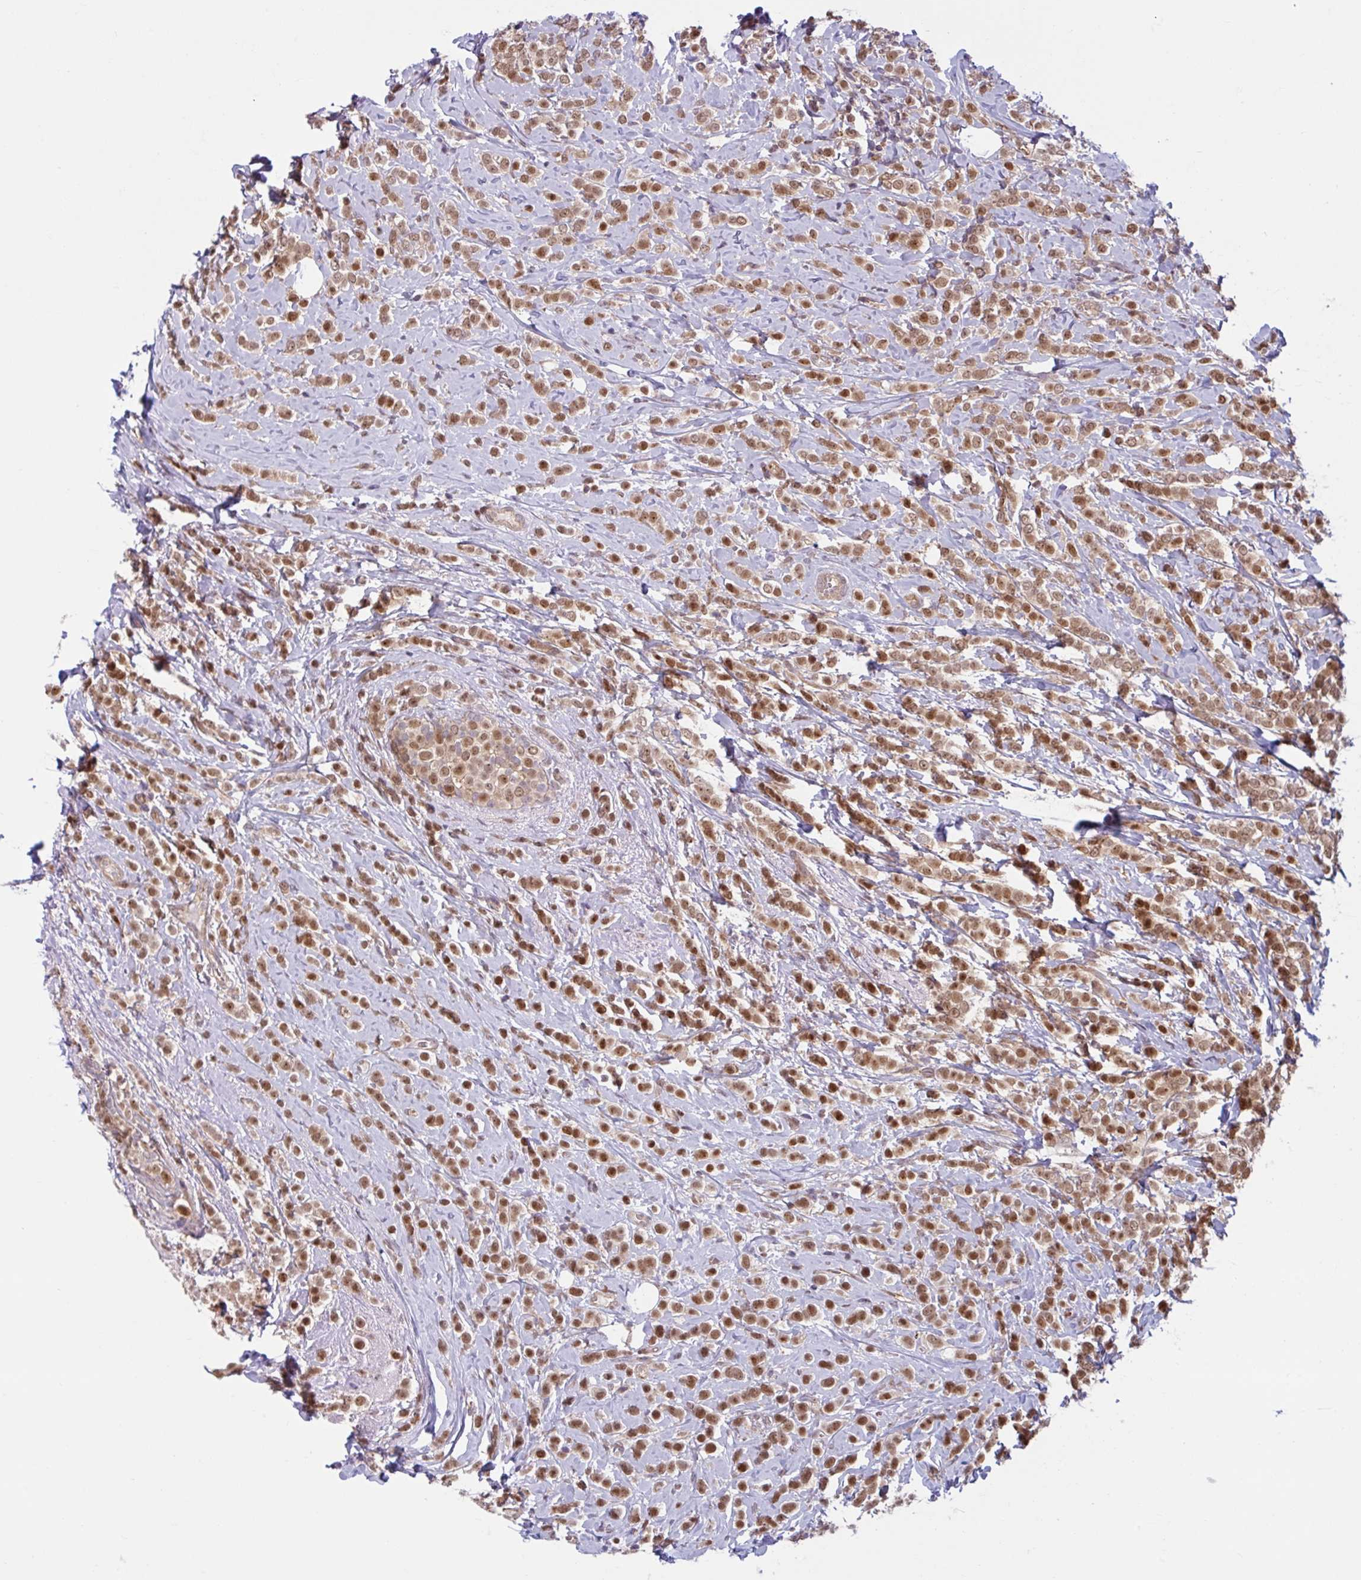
{"staining": {"intensity": "strong", "quantity": ">75%", "location": "nuclear"}, "tissue": "breast cancer", "cell_type": "Tumor cells", "image_type": "cancer", "snomed": [{"axis": "morphology", "description": "Lobular carcinoma"}, {"axis": "topography", "description": "Breast"}], "caption": "Protein staining of breast lobular carcinoma tissue shows strong nuclear positivity in about >75% of tumor cells. (DAB (3,3'-diaminobenzidine) IHC, brown staining for protein, blue staining for nuclei).", "gene": "HMBS", "patient": {"sex": "female", "age": 49}}